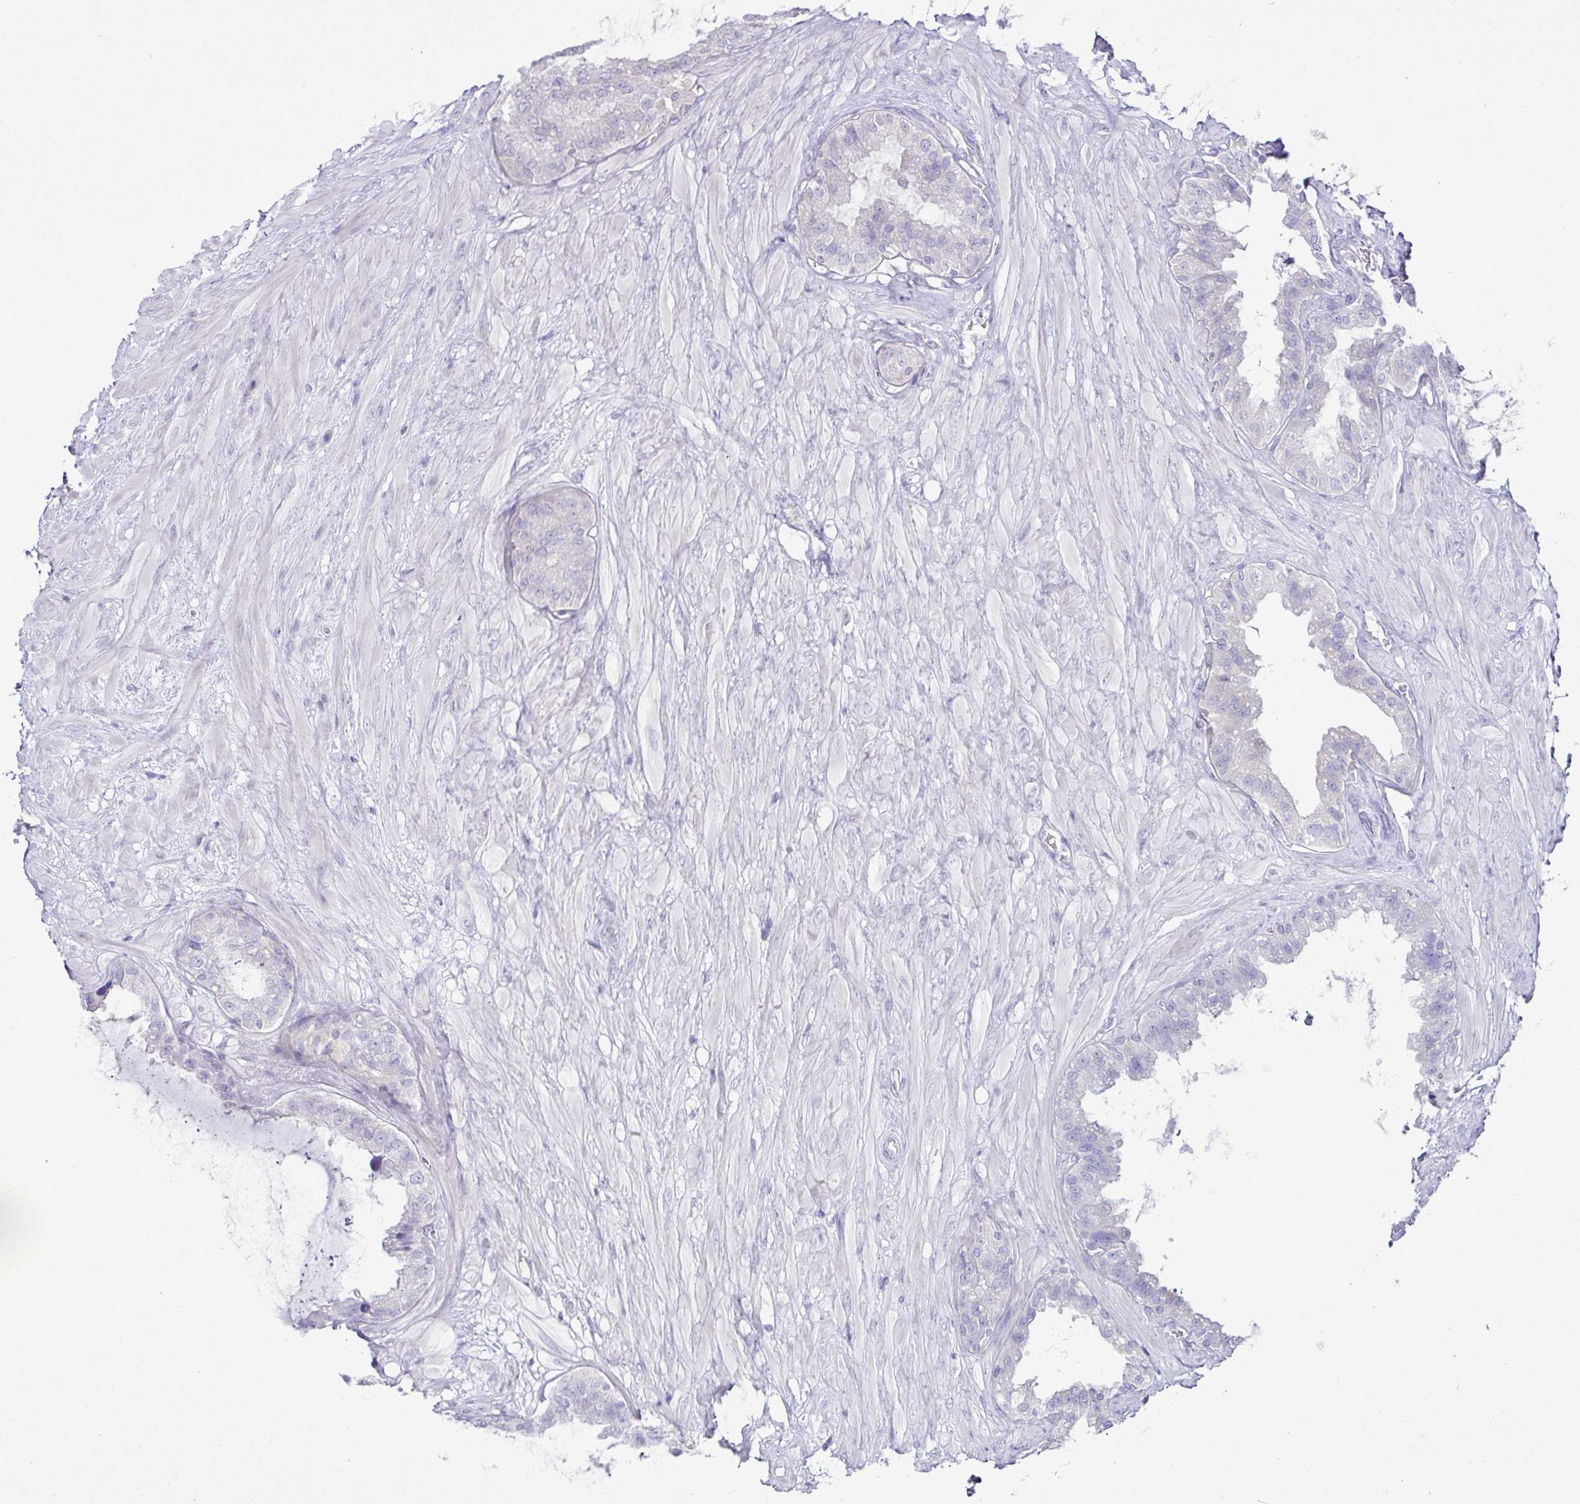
{"staining": {"intensity": "negative", "quantity": "none", "location": "none"}, "tissue": "seminal vesicle", "cell_type": "Glandular cells", "image_type": "normal", "snomed": [{"axis": "morphology", "description": "Normal tissue, NOS"}, {"axis": "topography", "description": "Seminal veicle"}, {"axis": "topography", "description": "Peripheral nerve tissue"}], "caption": "This is an IHC micrograph of normal human seminal vesicle. There is no staining in glandular cells.", "gene": "D2HGDH", "patient": {"sex": "male", "age": 76}}